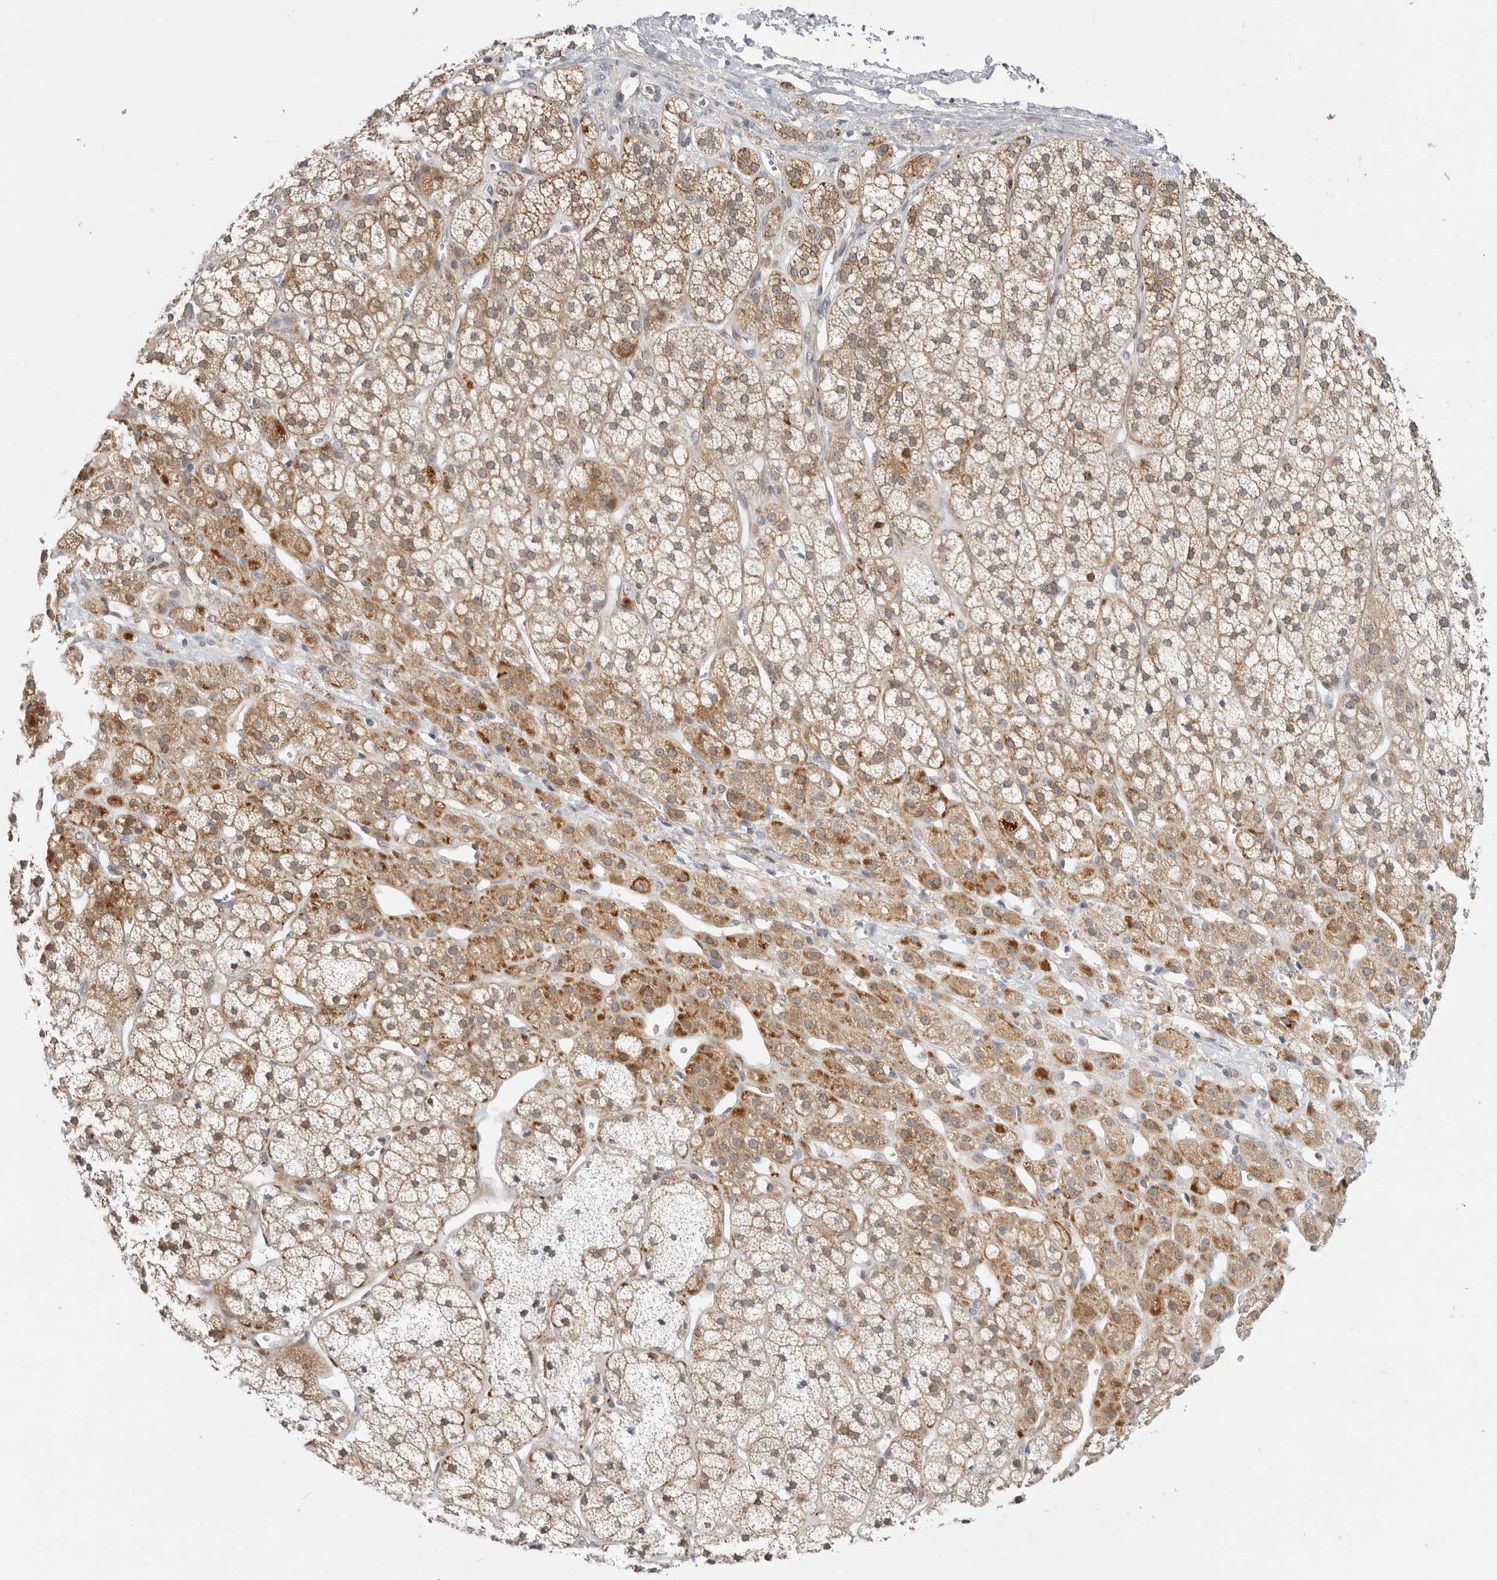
{"staining": {"intensity": "moderate", "quantity": ">75%", "location": "cytoplasmic/membranous"}, "tissue": "adrenal gland", "cell_type": "Glandular cells", "image_type": "normal", "snomed": [{"axis": "morphology", "description": "Normal tissue, NOS"}, {"axis": "topography", "description": "Adrenal gland"}], "caption": "Adrenal gland stained with DAB (3,3'-diaminobenzidine) immunohistochemistry (IHC) demonstrates medium levels of moderate cytoplasmic/membranous positivity in about >75% of glandular cells. Using DAB (brown) and hematoxylin (blue) stains, captured at high magnification using brightfield microscopy.", "gene": "CSNK1G3", "patient": {"sex": "male", "age": 56}}